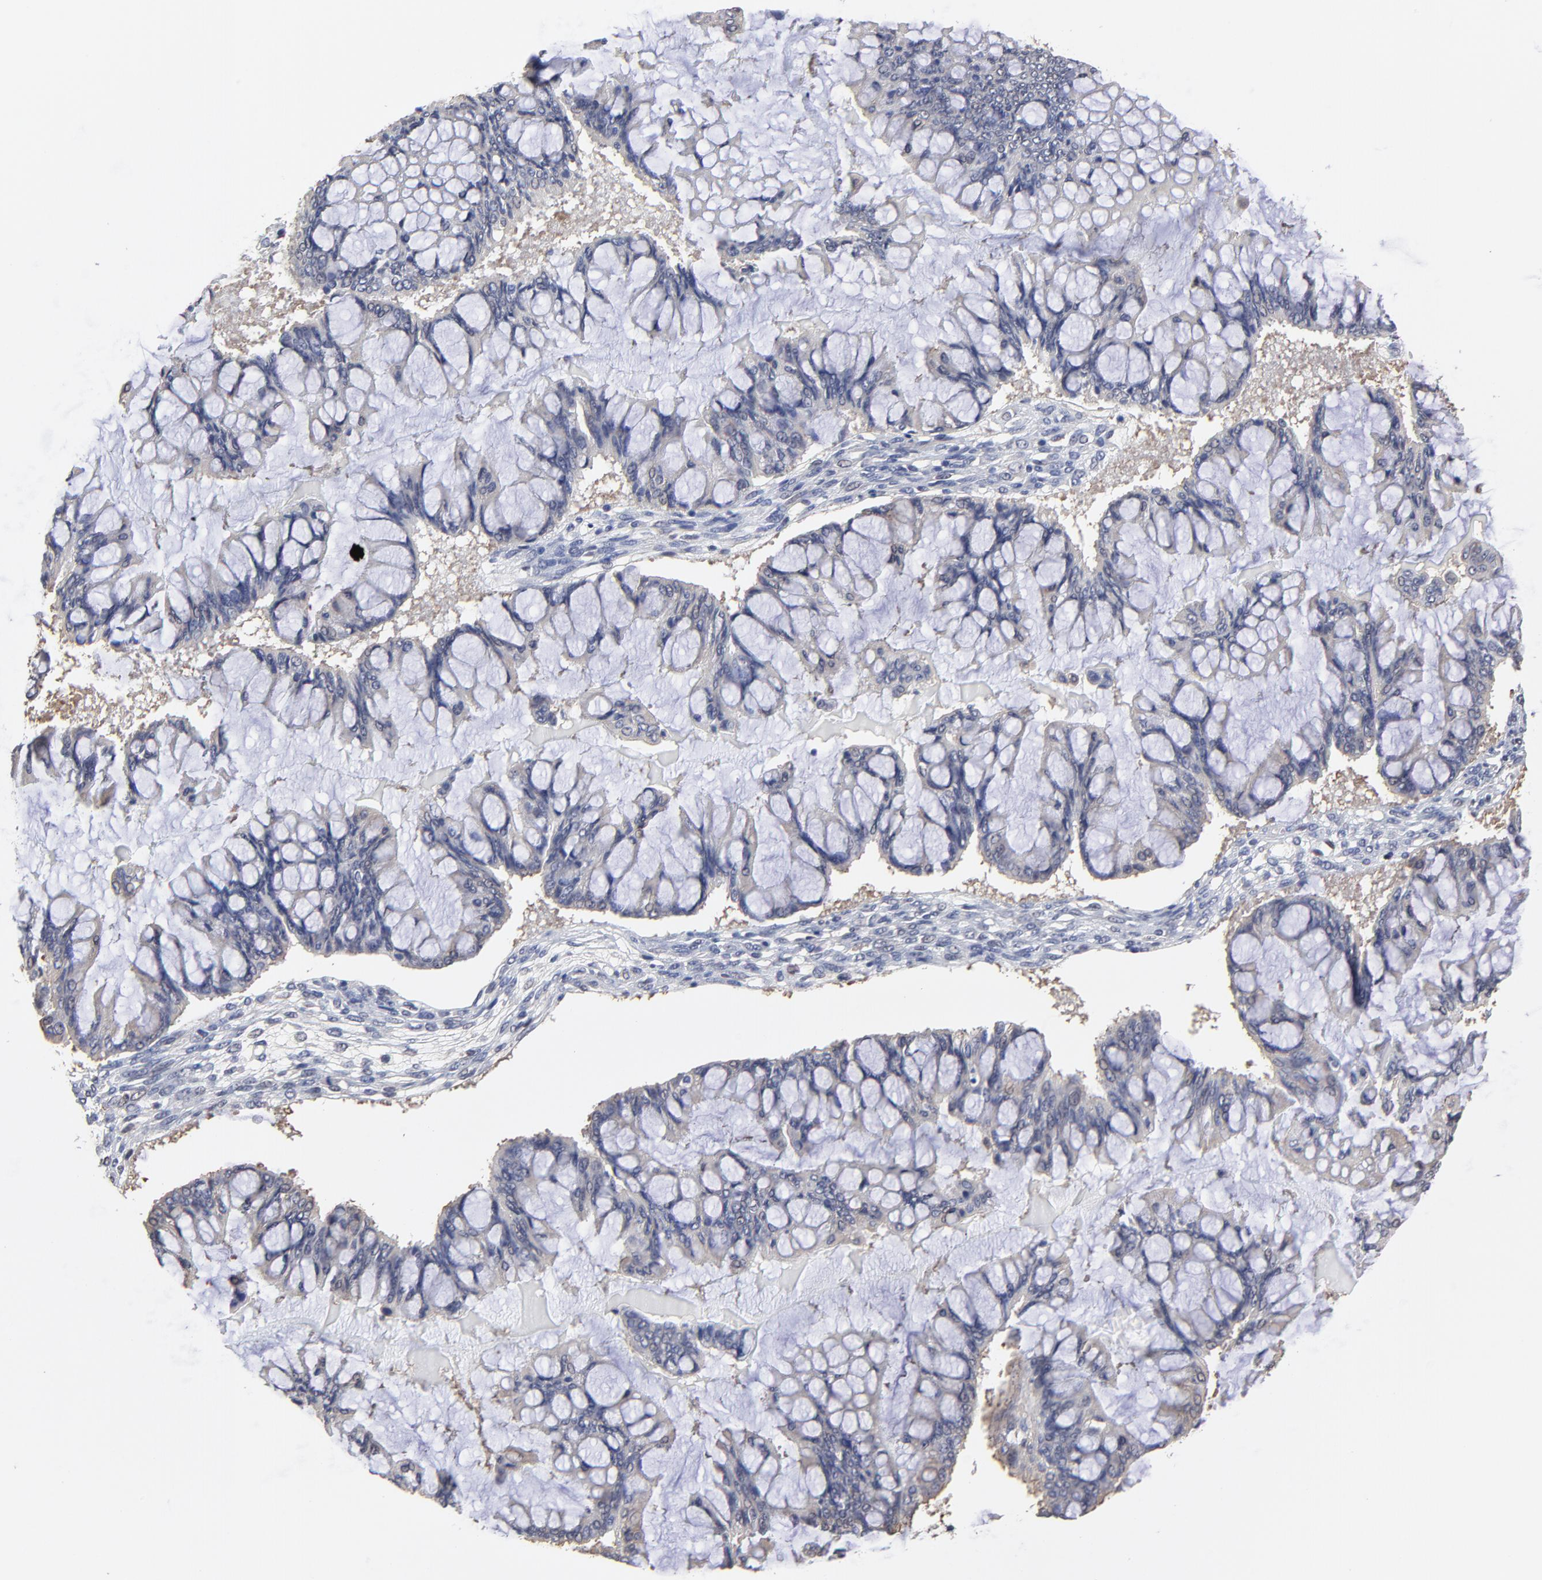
{"staining": {"intensity": "weak", "quantity": "25%-75%", "location": "cytoplasmic/membranous"}, "tissue": "ovarian cancer", "cell_type": "Tumor cells", "image_type": "cancer", "snomed": [{"axis": "morphology", "description": "Cystadenocarcinoma, mucinous, NOS"}, {"axis": "topography", "description": "Ovary"}], "caption": "Protein staining demonstrates weak cytoplasmic/membranous positivity in about 25%-75% of tumor cells in ovarian cancer. (brown staining indicates protein expression, while blue staining denotes nuclei).", "gene": "CCT2", "patient": {"sex": "female", "age": 73}}